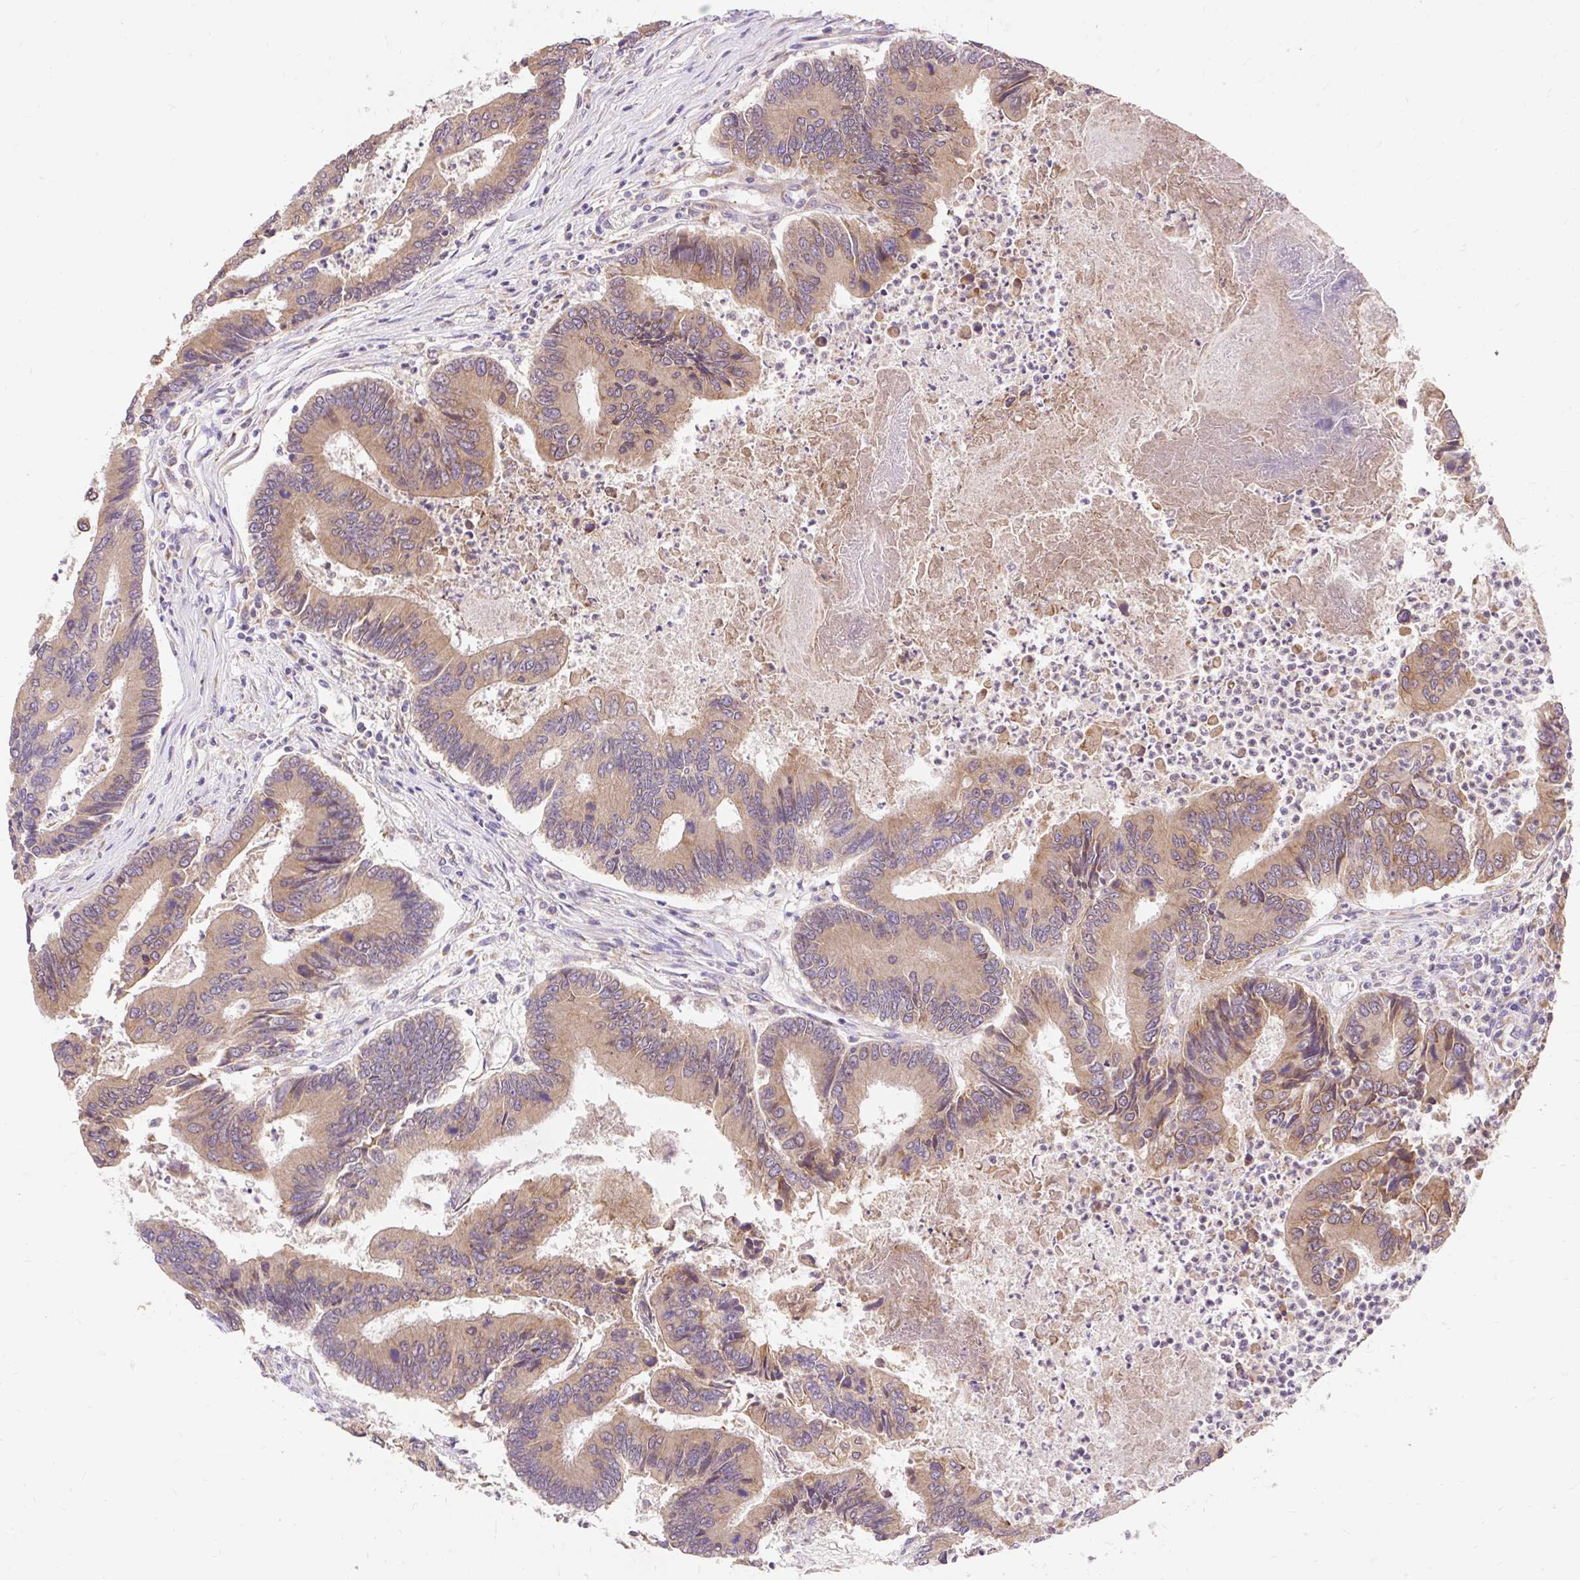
{"staining": {"intensity": "weak", "quantity": ">75%", "location": "cytoplasmic/membranous"}, "tissue": "colorectal cancer", "cell_type": "Tumor cells", "image_type": "cancer", "snomed": [{"axis": "morphology", "description": "Adenocarcinoma, NOS"}, {"axis": "topography", "description": "Colon"}], "caption": "Immunohistochemistry (DAB) staining of human colorectal cancer displays weak cytoplasmic/membranous protein positivity in approximately >75% of tumor cells.", "gene": "SEC63", "patient": {"sex": "female", "age": 67}}